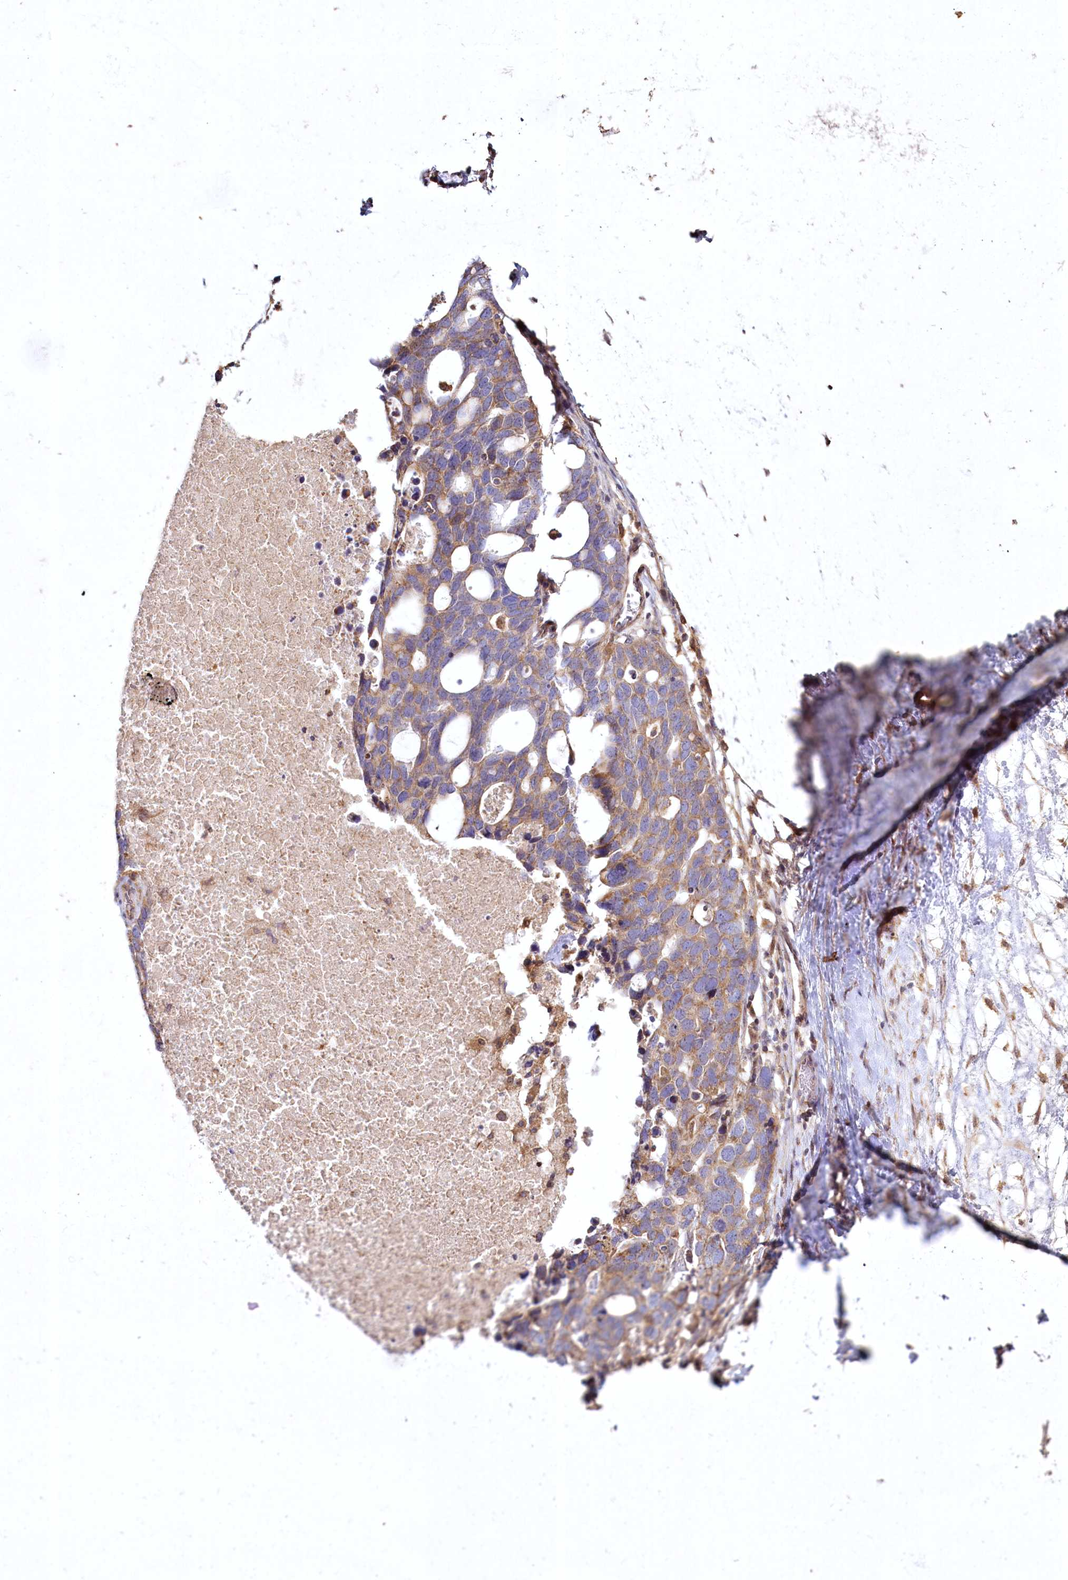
{"staining": {"intensity": "moderate", "quantity": ">75%", "location": "cytoplasmic/membranous"}, "tissue": "ovarian cancer", "cell_type": "Tumor cells", "image_type": "cancer", "snomed": [{"axis": "morphology", "description": "Cystadenocarcinoma, serous, NOS"}, {"axis": "topography", "description": "Ovary"}], "caption": "A histopathology image showing moderate cytoplasmic/membranous staining in approximately >75% of tumor cells in ovarian cancer, as visualized by brown immunohistochemical staining.", "gene": "SH3TC1", "patient": {"sex": "female", "age": 54}}